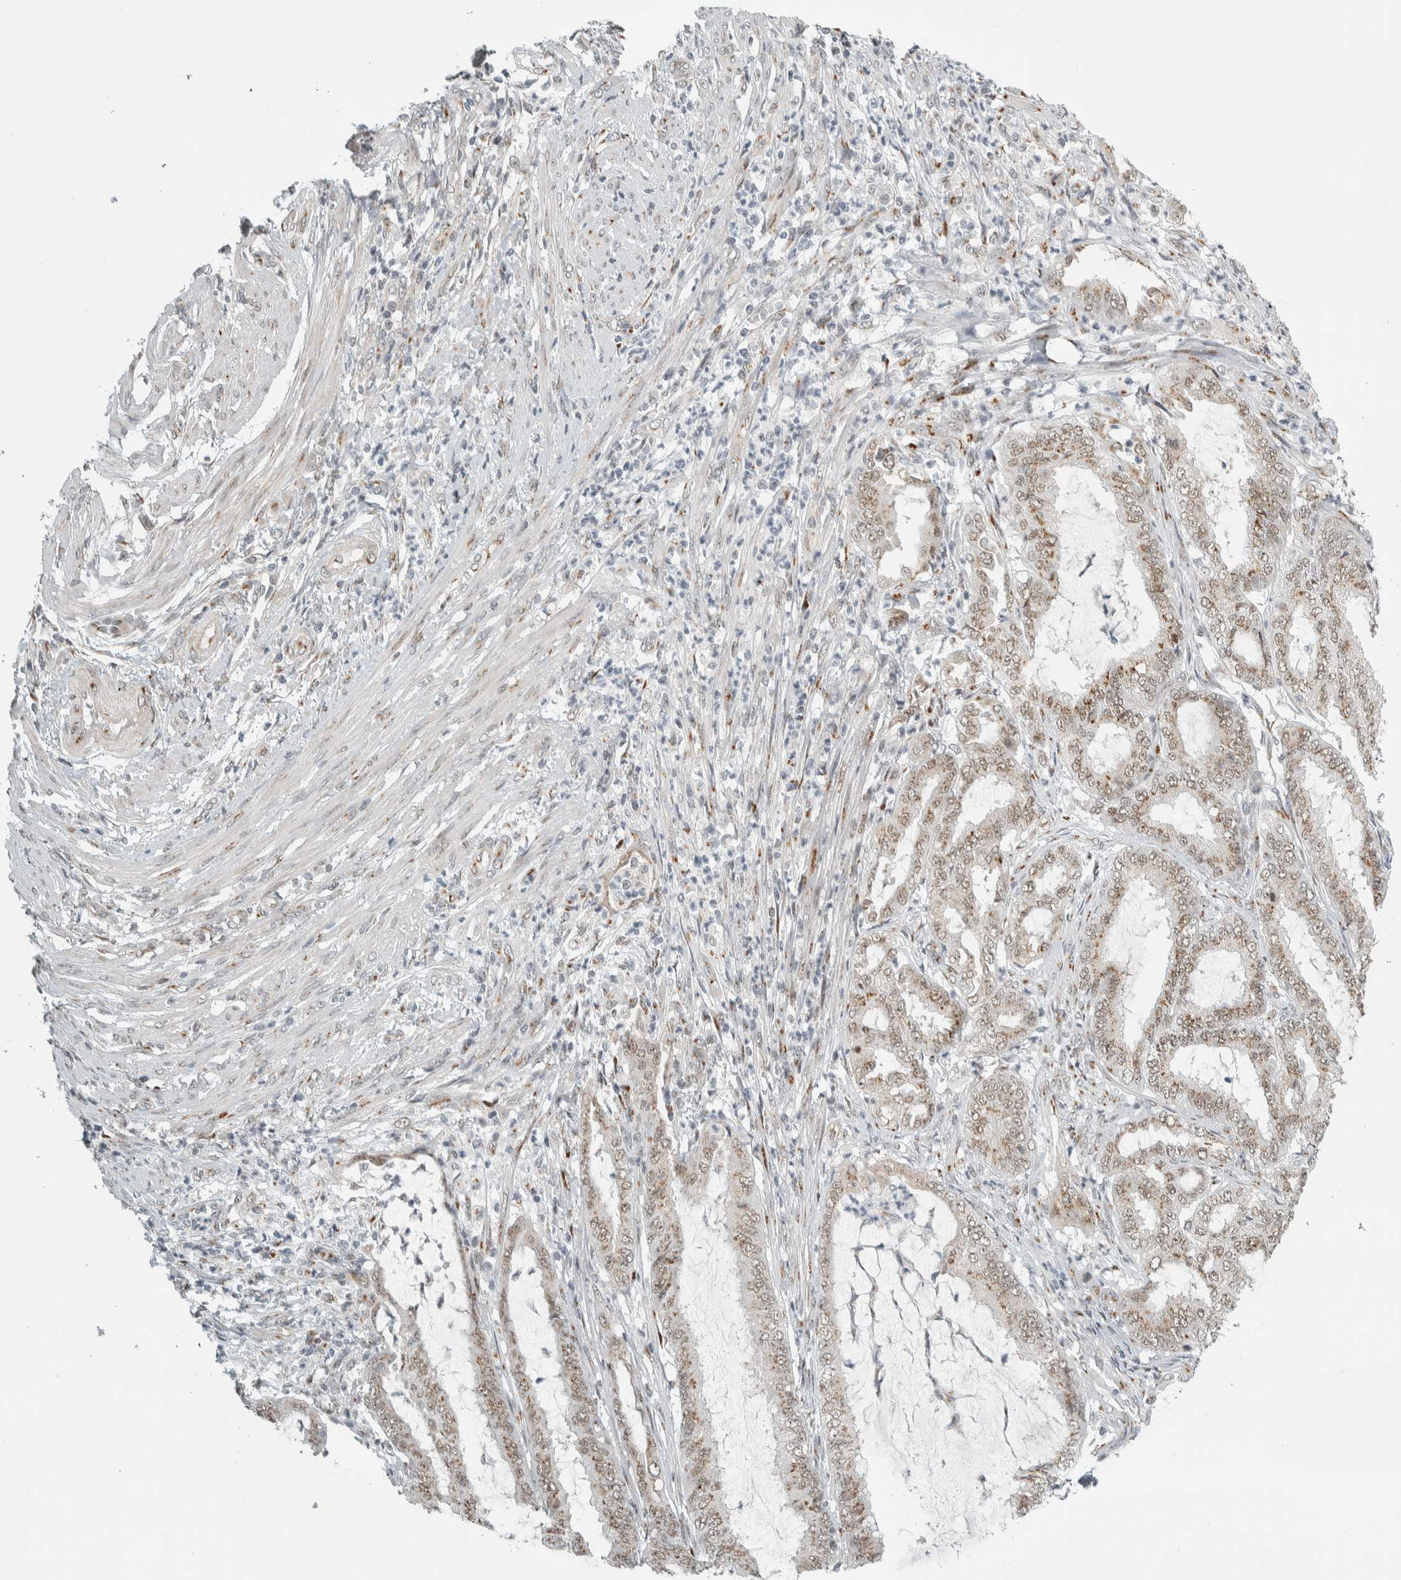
{"staining": {"intensity": "weak", "quantity": ">75%", "location": "cytoplasmic/membranous"}, "tissue": "endometrial cancer", "cell_type": "Tumor cells", "image_type": "cancer", "snomed": [{"axis": "morphology", "description": "Adenocarcinoma, NOS"}, {"axis": "topography", "description": "Endometrium"}], "caption": "This is a micrograph of immunohistochemistry (IHC) staining of endometrial adenocarcinoma, which shows weak expression in the cytoplasmic/membranous of tumor cells.", "gene": "ZMYND8", "patient": {"sex": "female", "age": 51}}